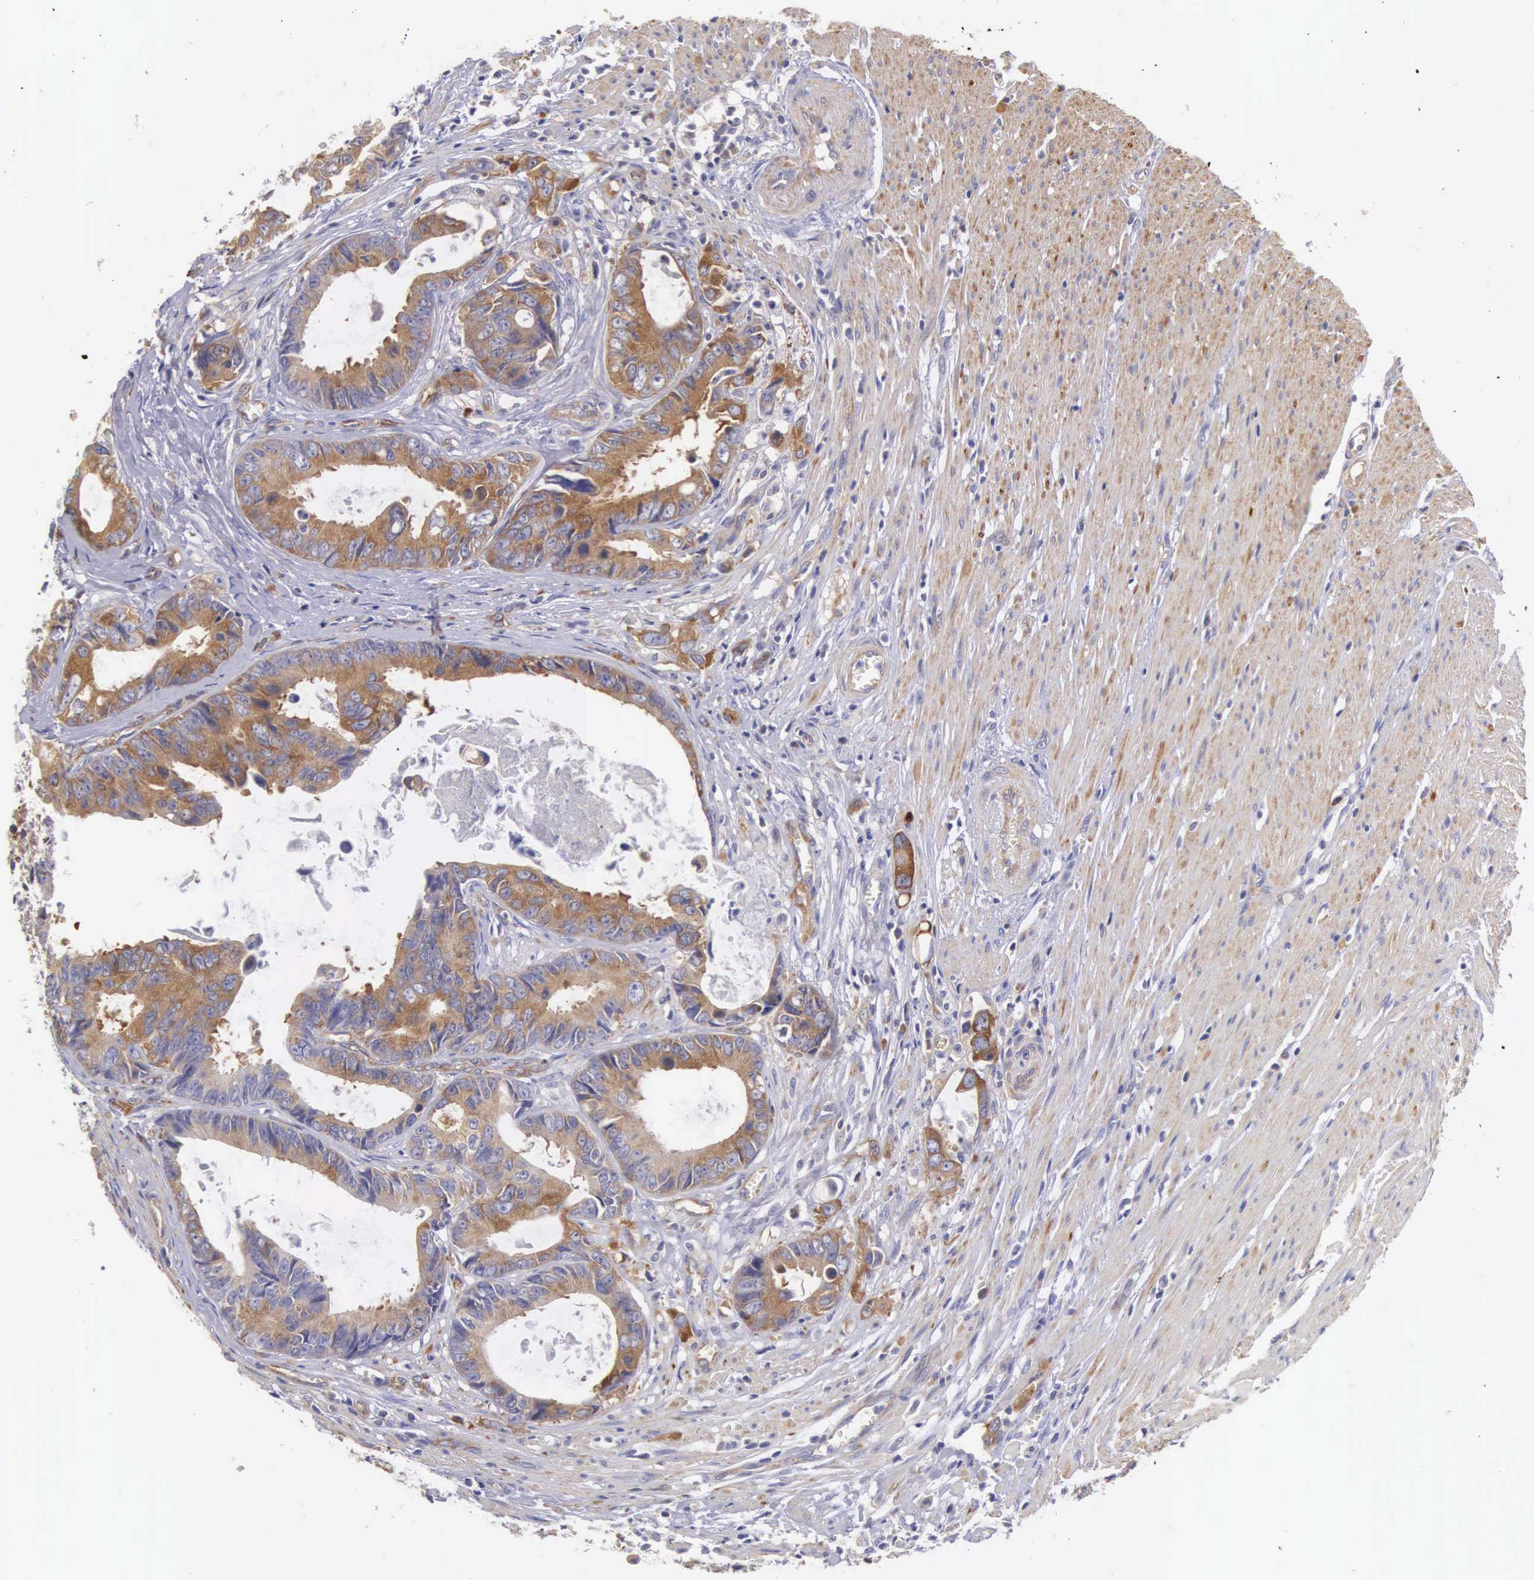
{"staining": {"intensity": "moderate", "quantity": ">75%", "location": "cytoplasmic/membranous"}, "tissue": "colorectal cancer", "cell_type": "Tumor cells", "image_type": "cancer", "snomed": [{"axis": "morphology", "description": "Adenocarcinoma, NOS"}, {"axis": "topography", "description": "Rectum"}], "caption": "Immunohistochemistry (IHC) micrograph of neoplastic tissue: human colorectal cancer stained using immunohistochemistry (IHC) reveals medium levels of moderate protein expression localized specifically in the cytoplasmic/membranous of tumor cells, appearing as a cytoplasmic/membranous brown color.", "gene": "OSBPL3", "patient": {"sex": "female", "age": 98}}